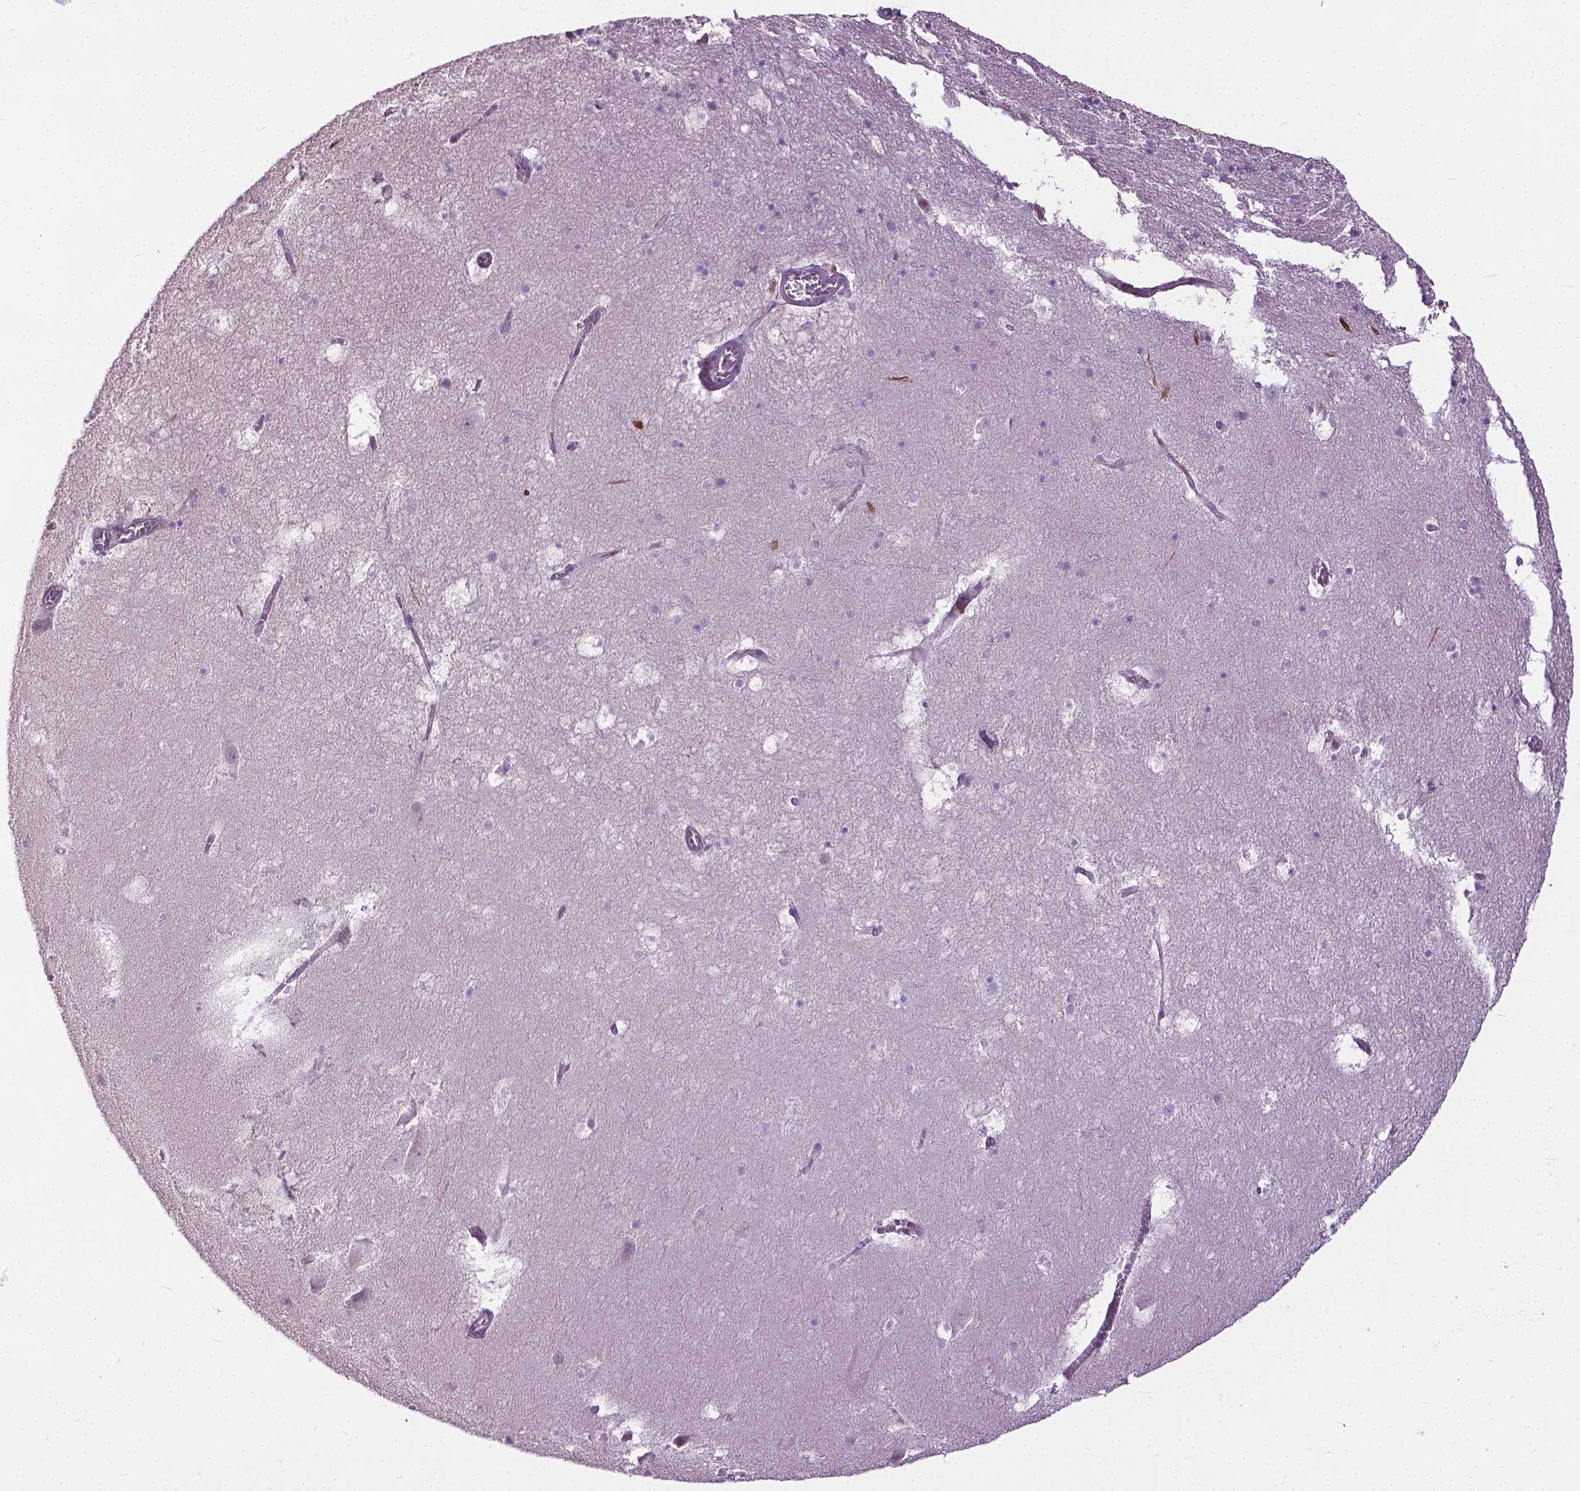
{"staining": {"intensity": "negative", "quantity": "none", "location": "none"}, "tissue": "hippocampus", "cell_type": "Glial cells", "image_type": "normal", "snomed": [{"axis": "morphology", "description": "Normal tissue, NOS"}, {"axis": "topography", "description": "Hippocampus"}], "caption": "High magnification brightfield microscopy of unremarkable hippocampus stained with DAB (brown) and counterstained with hematoxylin (blue): glial cells show no significant positivity. Nuclei are stained in blue.", "gene": "JAK3", "patient": {"sex": "male", "age": 45}}